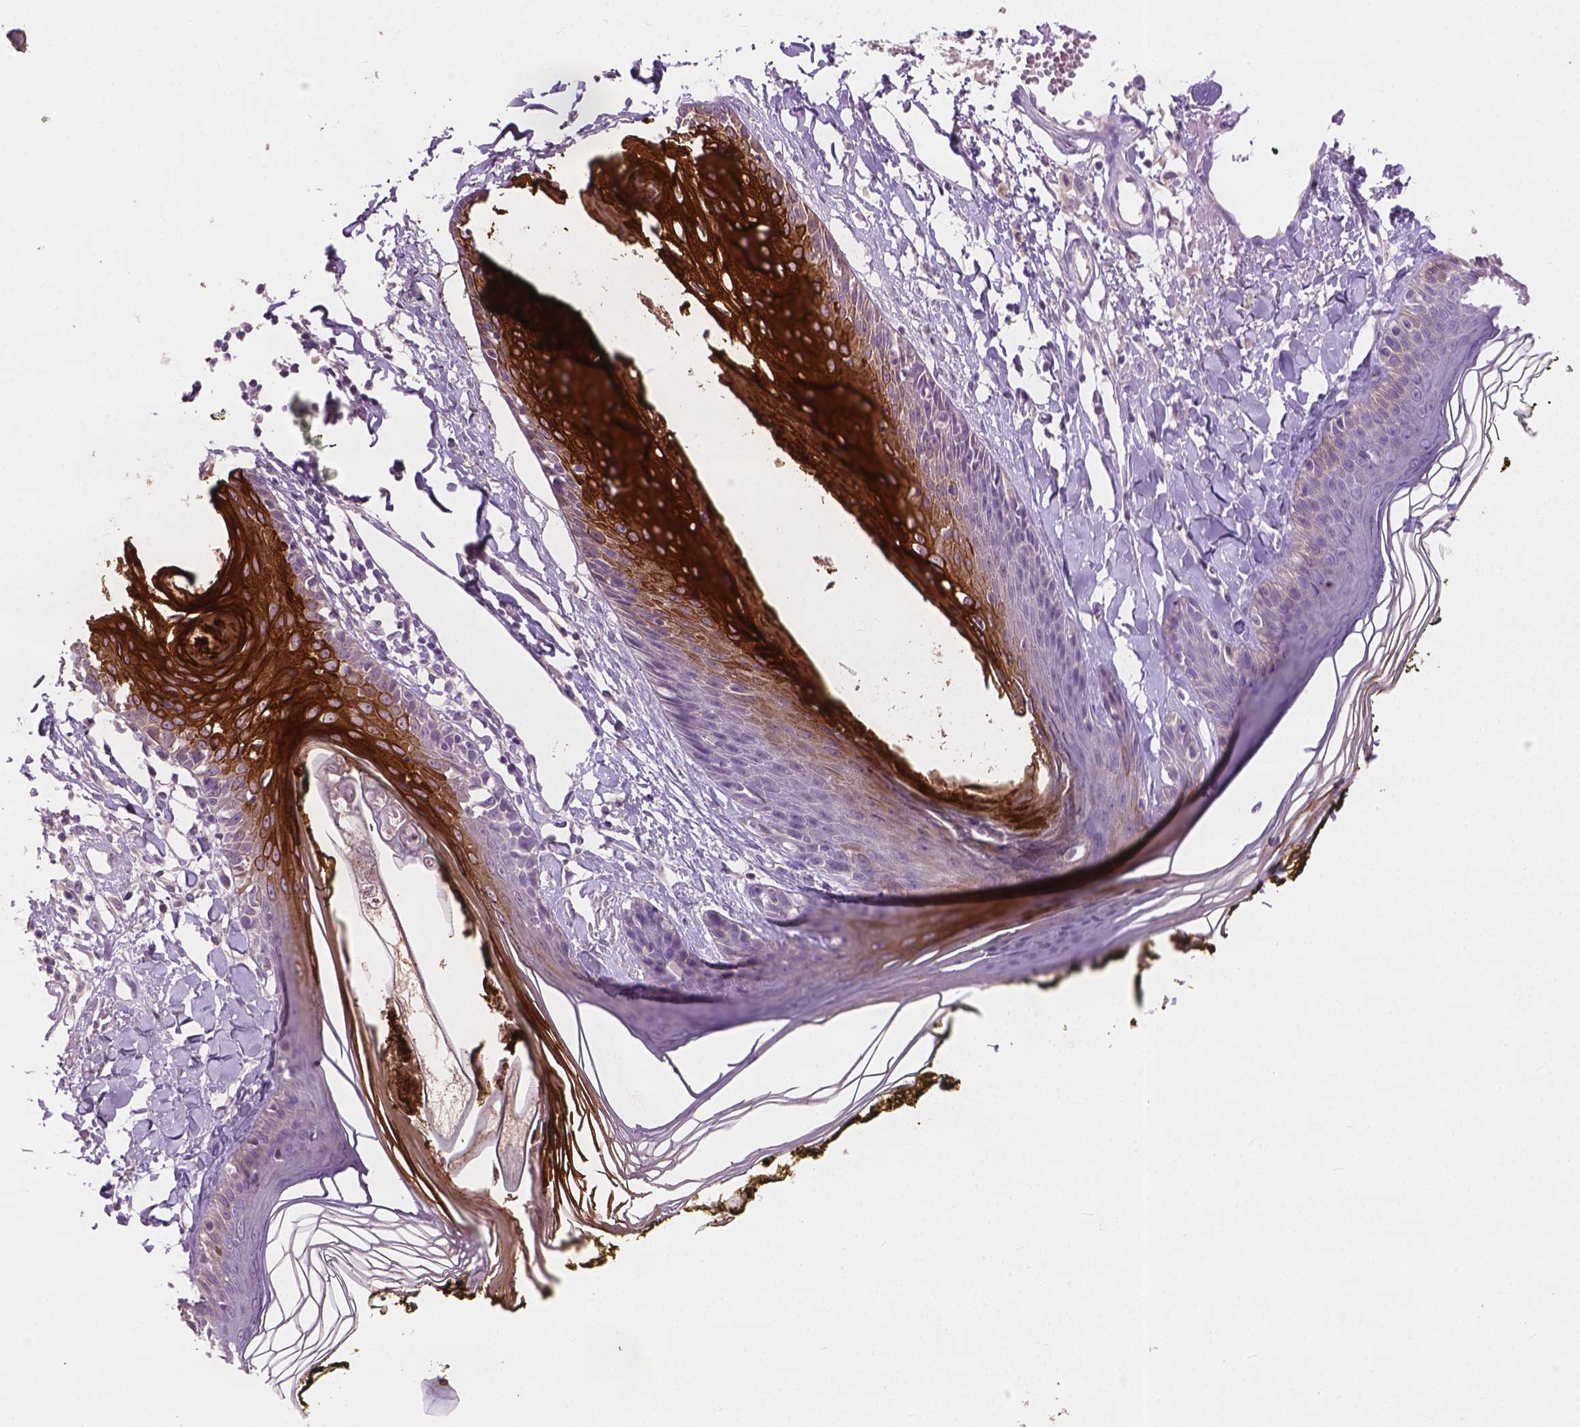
{"staining": {"intensity": "negative", "quantity": "none", "location": "none"}, "tissue": "skin", "cell_type": "Fibroblasts", "image_type": "normal", "snomed": [{"axis": "morphology", "description": "Normal tissue, NOS"}, {"axis": "topography", "description": "Skin"}], "caption": "Immunohistochemistry photomicrograph of benign human skin stained for a protein (brown), which exhibits no positivity in fibroblasts. The staining is performed using DAB (3,3'-diaminobenzidine) brown chromogen with nuclei counter-stained in using hematoxylin.", "gene": "KRT17", "patient": {"sex": "male", "age": 76}}